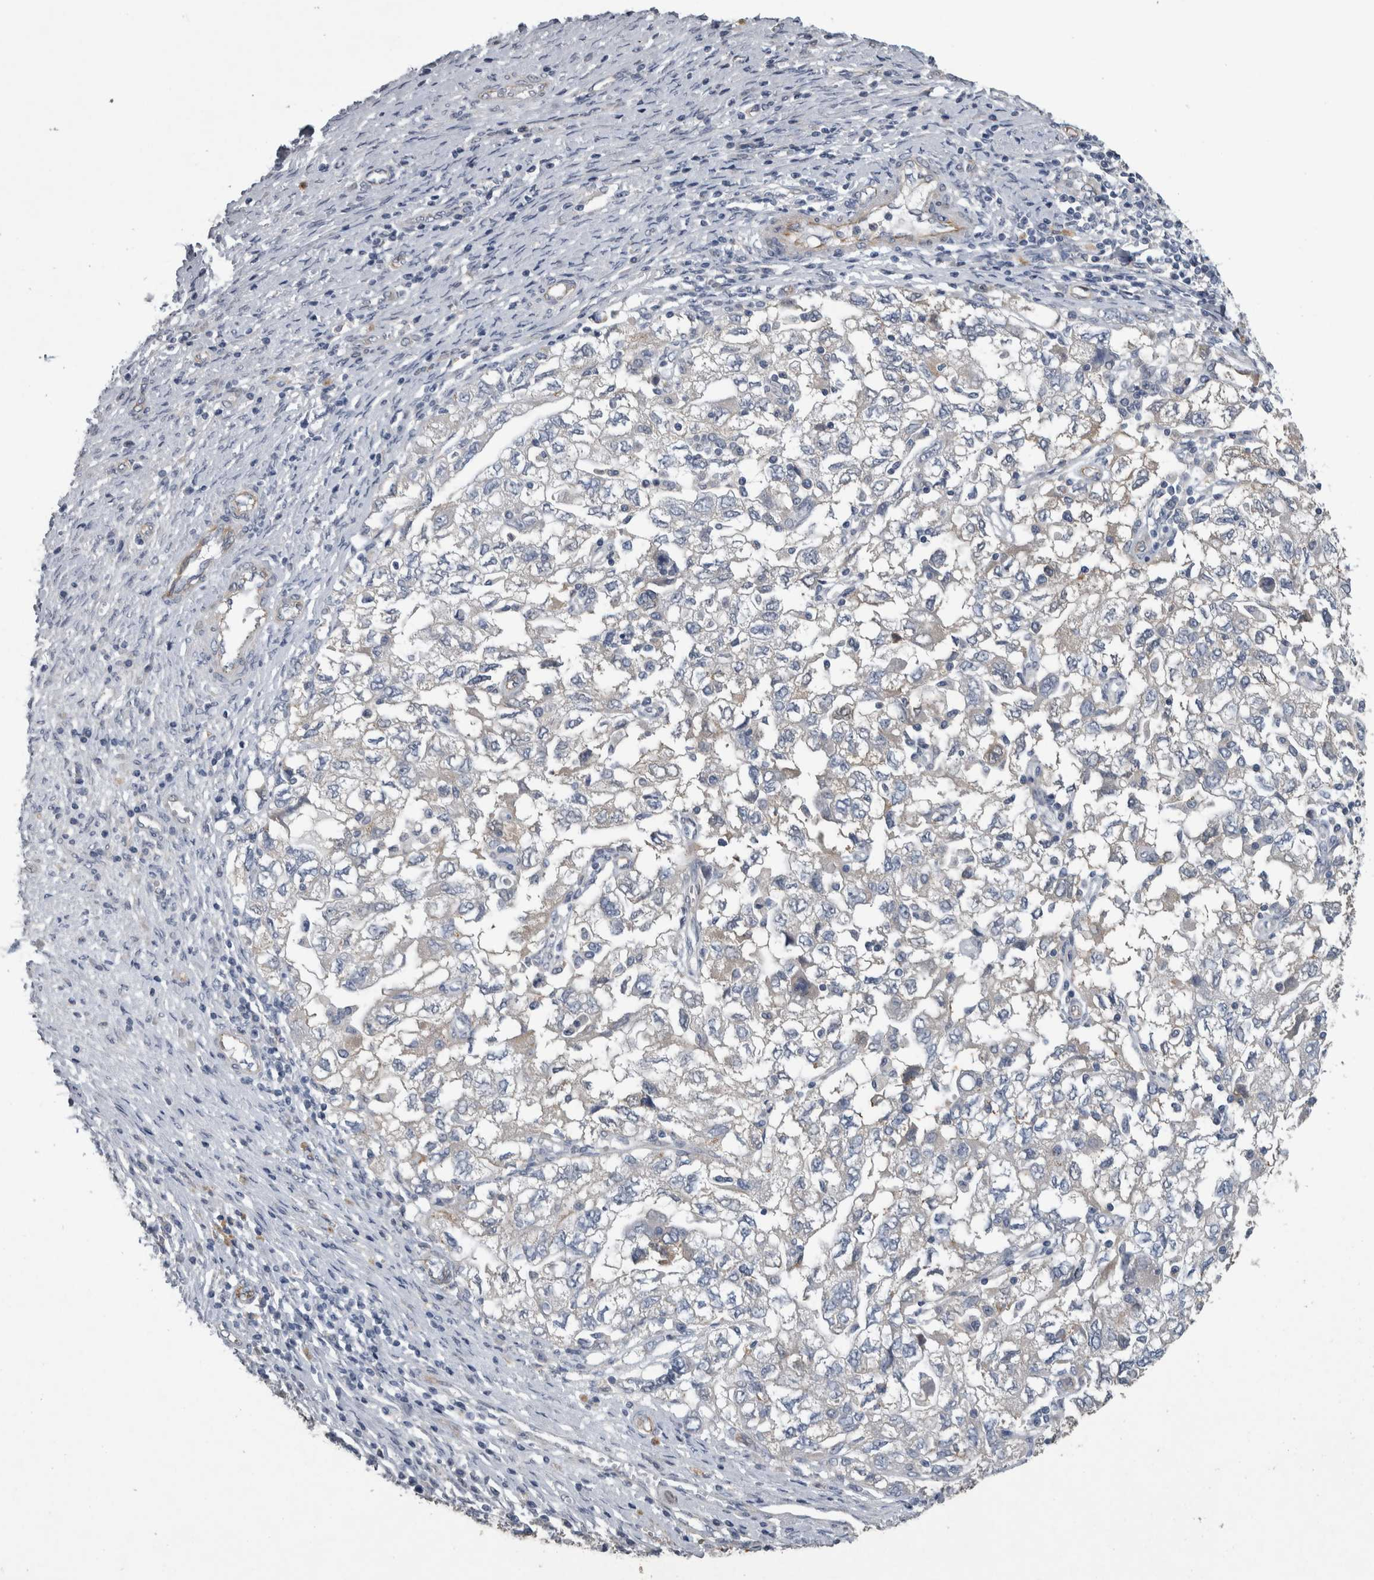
{"staining": {"intensity": "negative", "quantity": "none", "location": "none"}, "tissue": "ovarian cancer", "cell_type": "Tumor cells", "image_type": "cancer", "snomed": [{"axis": "morphology", "description": "Carcinoma, NOS"}, {"axis": "morphology", "description": "Cystadenocarcinoma, serous, NOS"}, {"axis": "topography", "description": "Ovary"}], "caption": "A micrograph of human ovarian cancer (carcinoma) is negative for staining in tumor cells.", "gene": "NT5C2", "patient": {"sex": "female", "age": 69}}